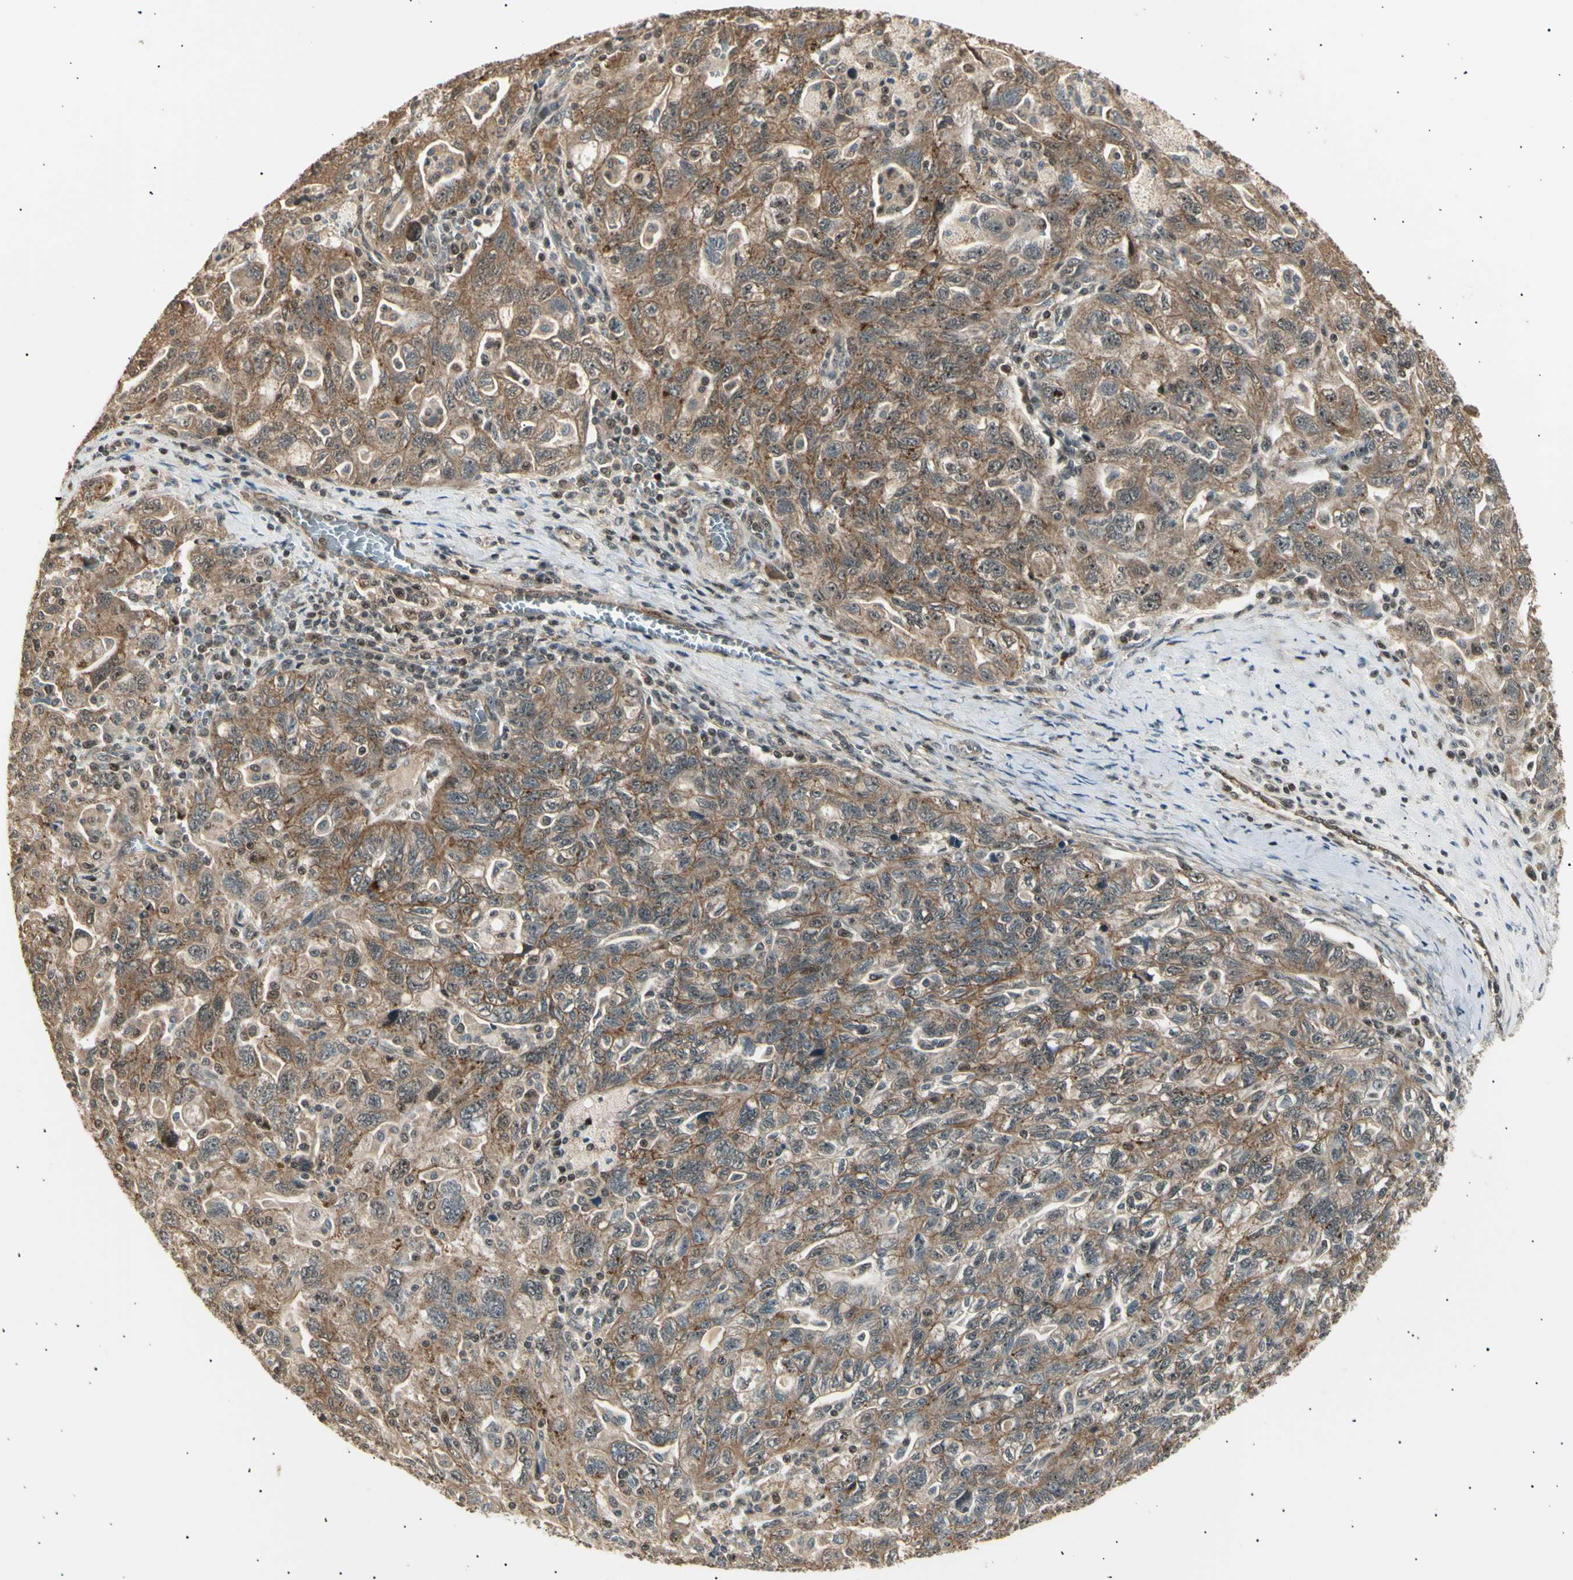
{"staining": {"intensity": "moderate", "quantity": "25%-75%", "location": "cytoplasmic/membranous"}, "tissue": "ovarian cancer", "cell_type": "Tumor cells", "image_type": "cancer", "snomed": [{"axis": "morphology", "description": "Carcinoma, NOS"}, {"axis": "morphology", "description": "Cystadenocarcinoma, serous, NOS"}, {"axis": "topography", "description": "Ovary"}], "caption": "DAB immunohistochemical staining of human ovarian carcinoma demonstrates moderate cytoplasmic/membranous protein expression in about 25%-75% of tumor cells. (IHC, brightfield microscopy, high magnification).", "gene": "NUAK2", "patient": {"sex": "female", "age": 69}}